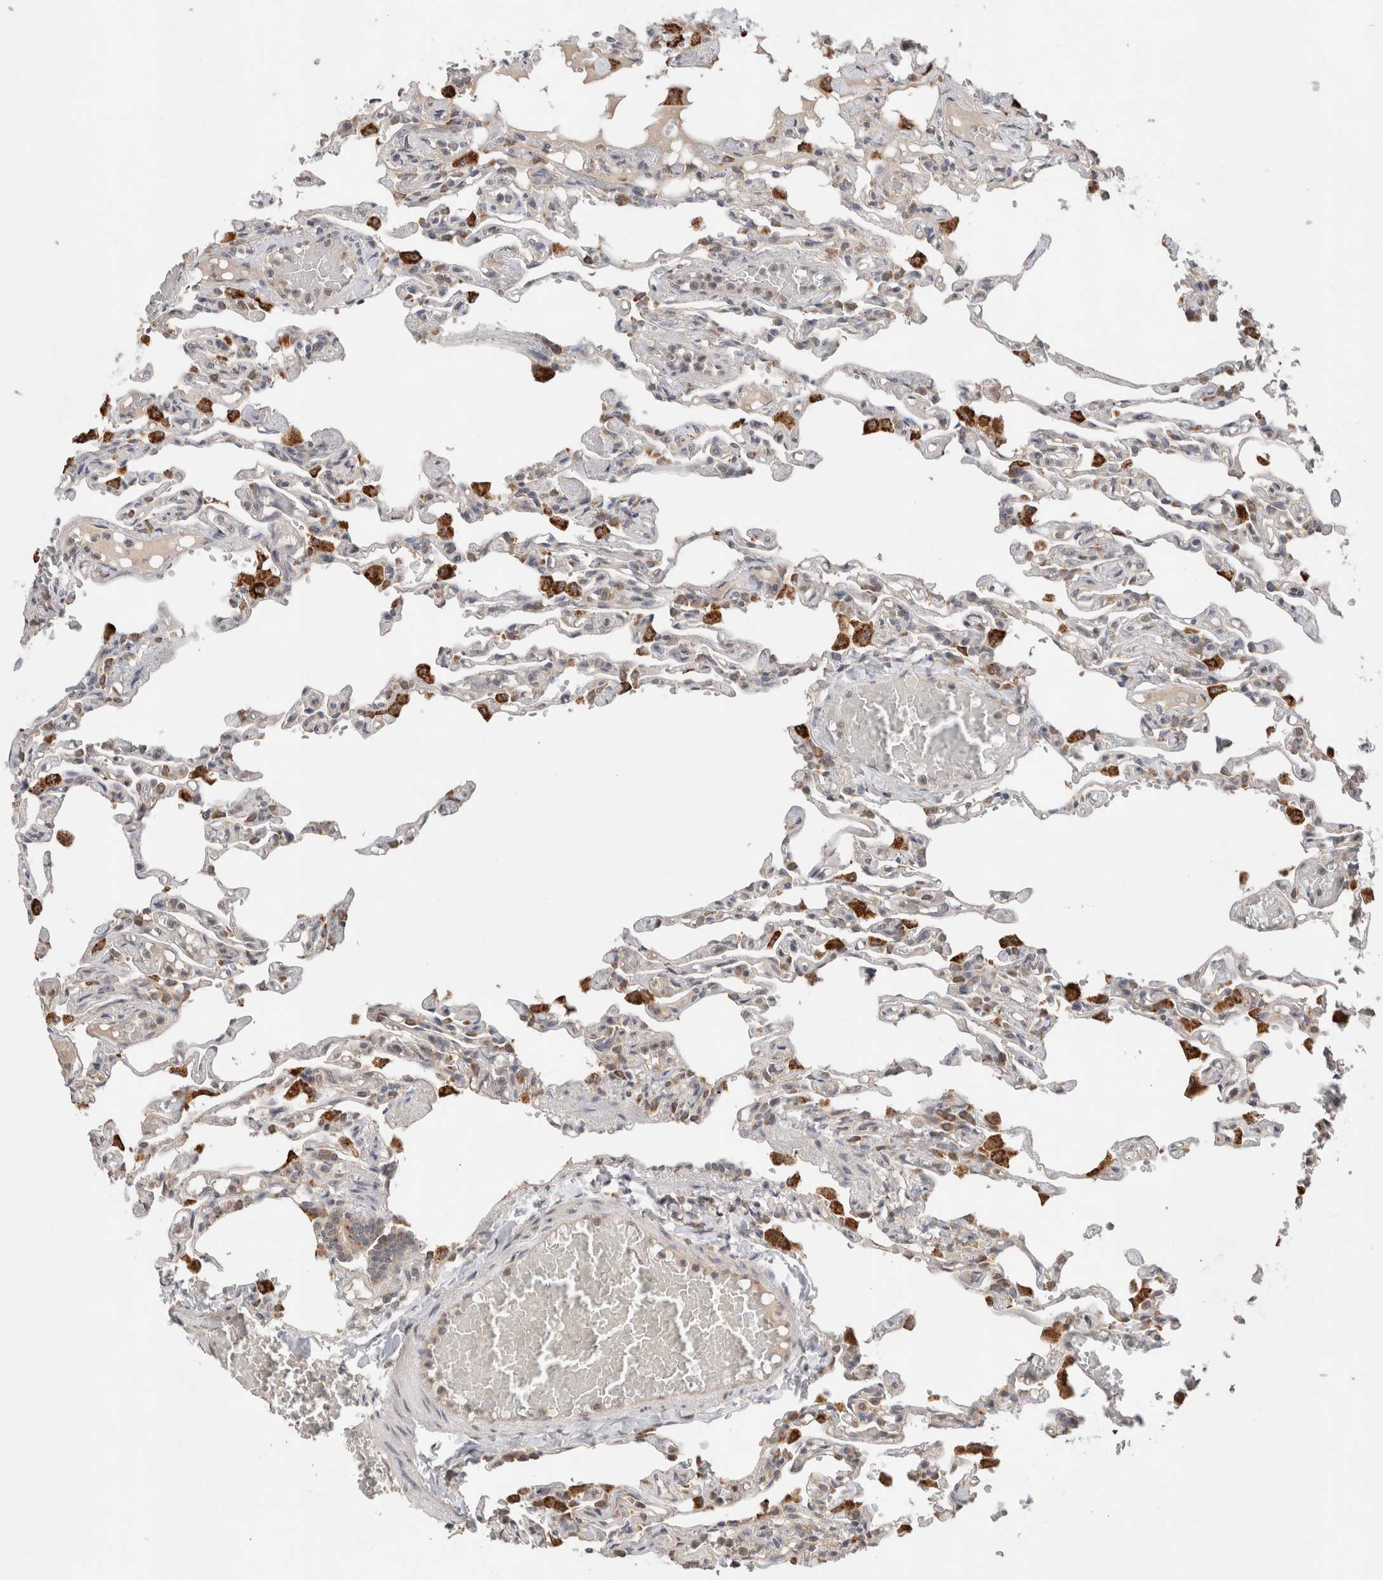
{"staining": {"intensity": "moderate", "quantity": "<25%", "location": "cytoplasmic/membranous"}, "tissue": "lung", "cell_type": "Alveolar cells", "image_type": "normal", "snomed": [{"axis": "morphology", "description": "Normal tissue, NOS"}, {"axis": "topography", "description": "Lung"}], "caption": "Alveolar cells exhibit moderate cytoplasmic/membranous positivity in approximately <25% of cells in benign lung. (DAB IHC with brightfield microscopy, high magnification).", "gene": "SGK1", "patient": {"sex": "male", "age": 21}}